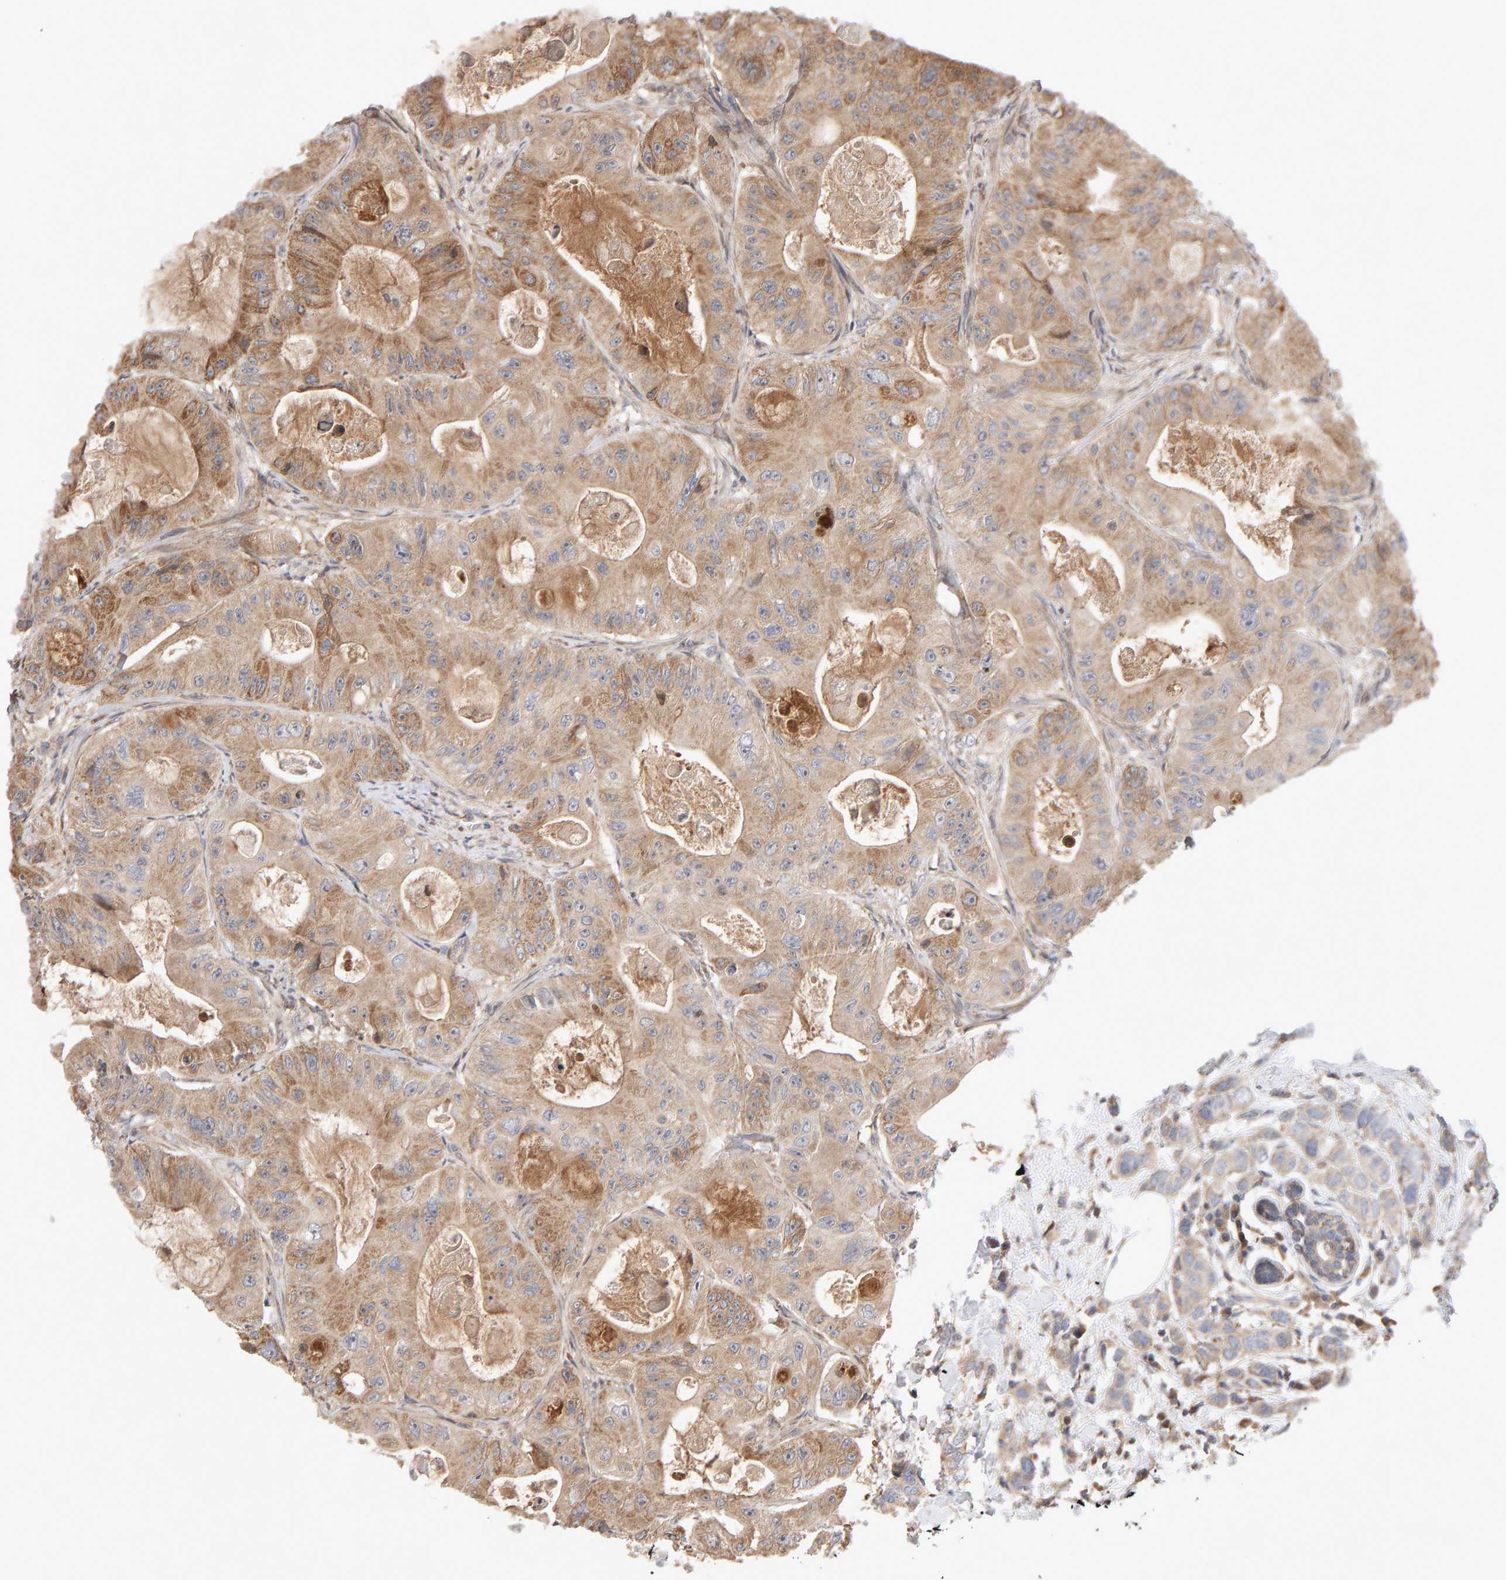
{"staining": {"intensity": "moderate", "quantity": ">75%", "location": "cytoplasmic/membranous"}, "tissue": "colorectal cancer", "cell_type": "Tumor cells", "image_type": "cancer", "snomed": [{"axis": "morphology", "description": "Adenocarcinoma, NOS"}, {"axis": "topography", "description": "Colon"}], "caption": "Human colorectal cancer stained with a brown dye shows moderate cytoplasmic/membranous positive positivity in about >75% of tumor cells.", "gene": "LZTS1", "patient": {"sex": "female", "age": 46}}